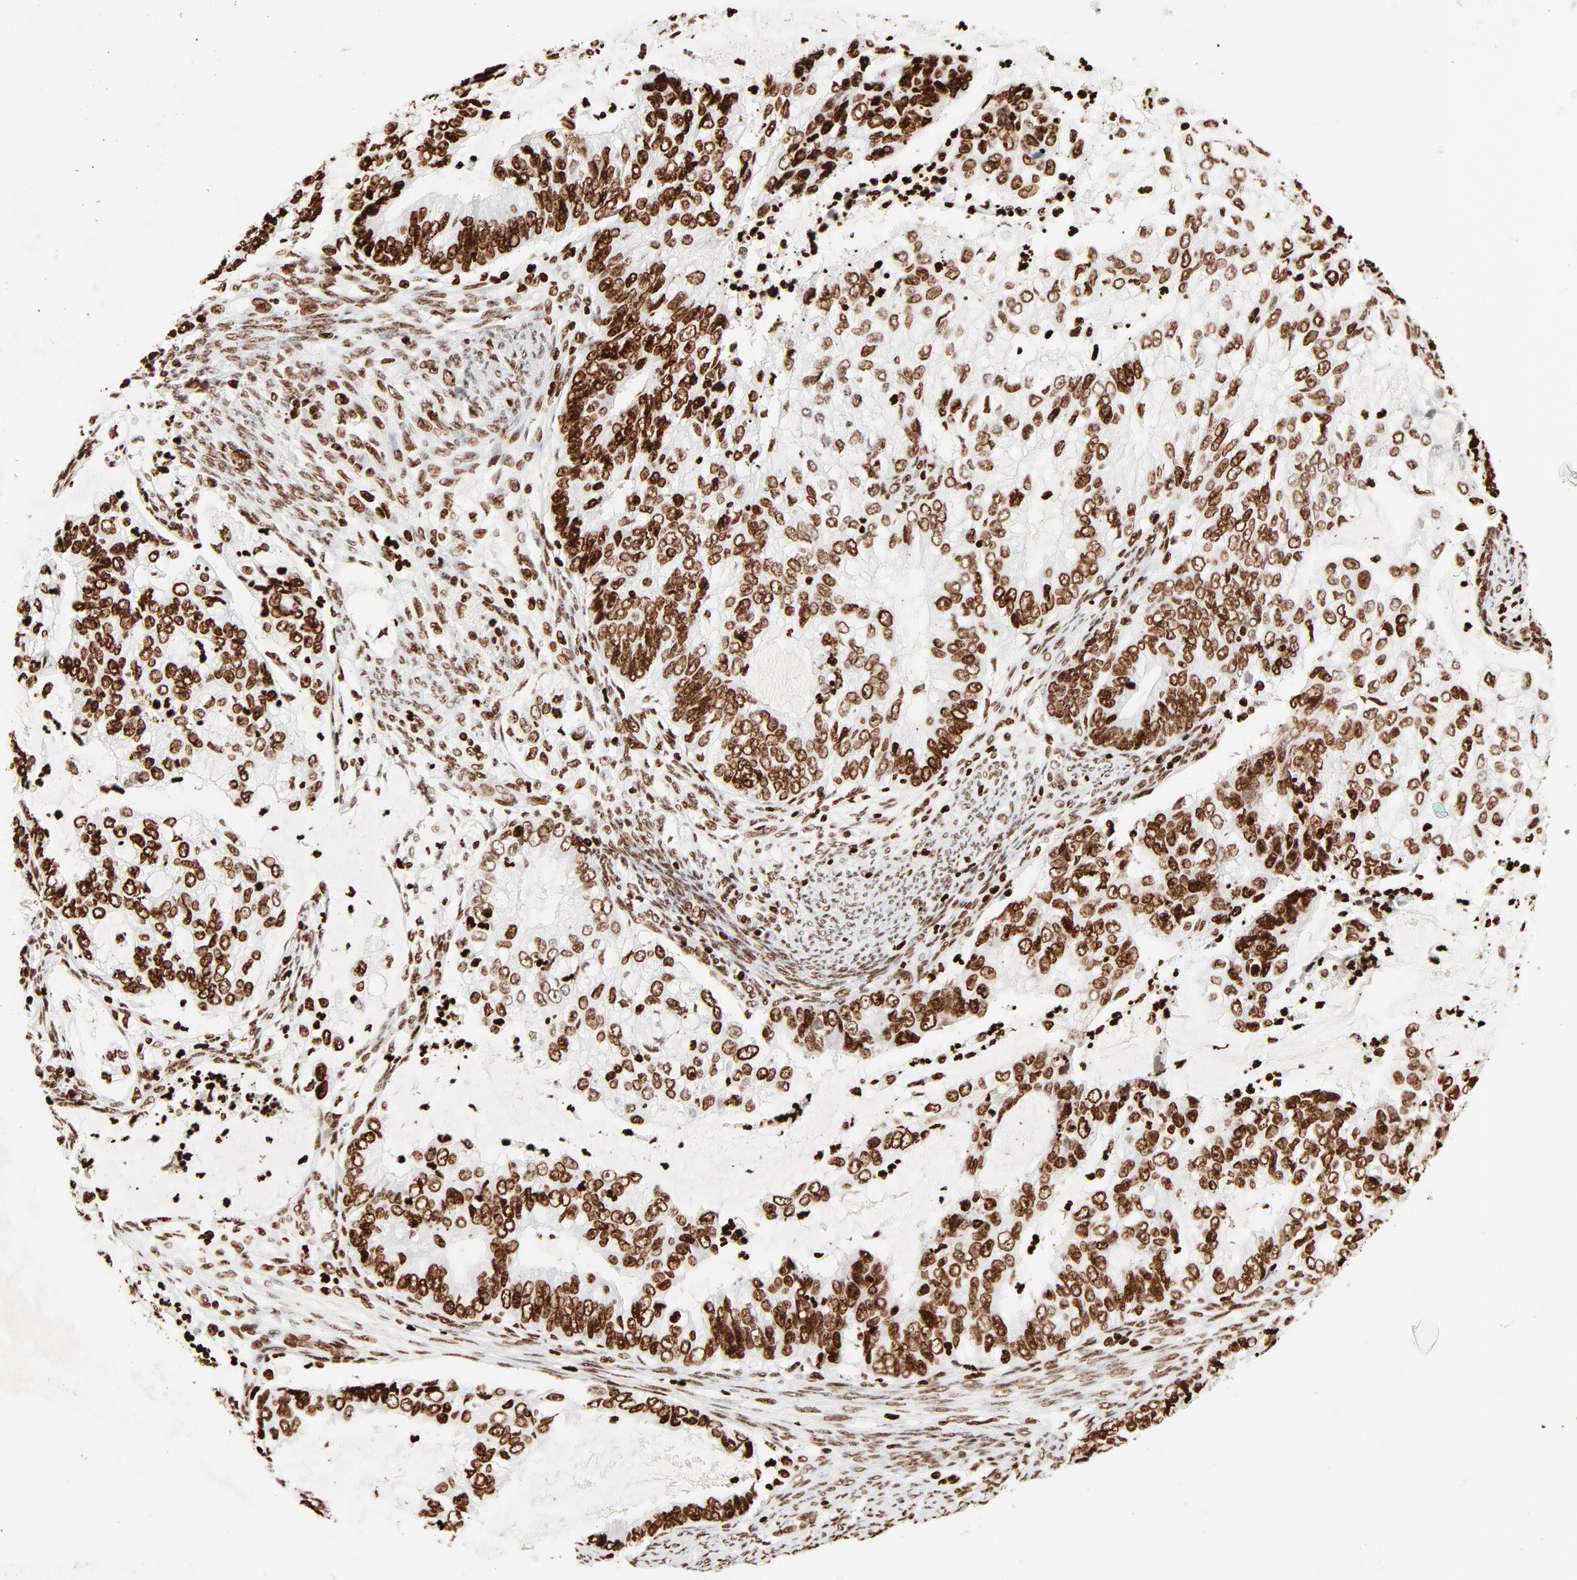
{"staining": {"intensity": "strong", "quantity": ">75%", "location": "nuclear"}, "tissue": "endometrial cancer", "cell_type": "Tumor cells", "image_type": "cancer", "snomed": [{"axis": "morphology", "description": "Adenocarcinoma, NOS"}, {"axis": "topography", "description": "Endometrium"}], "caption": "Immunohistochemical staining of endometrial adenocarcinoma exhibits strong nuclear protein positivity in approximately >75% of tumor cells.", "gene": "HMGB2", "patient": {"sex": "female", "age": 75}}